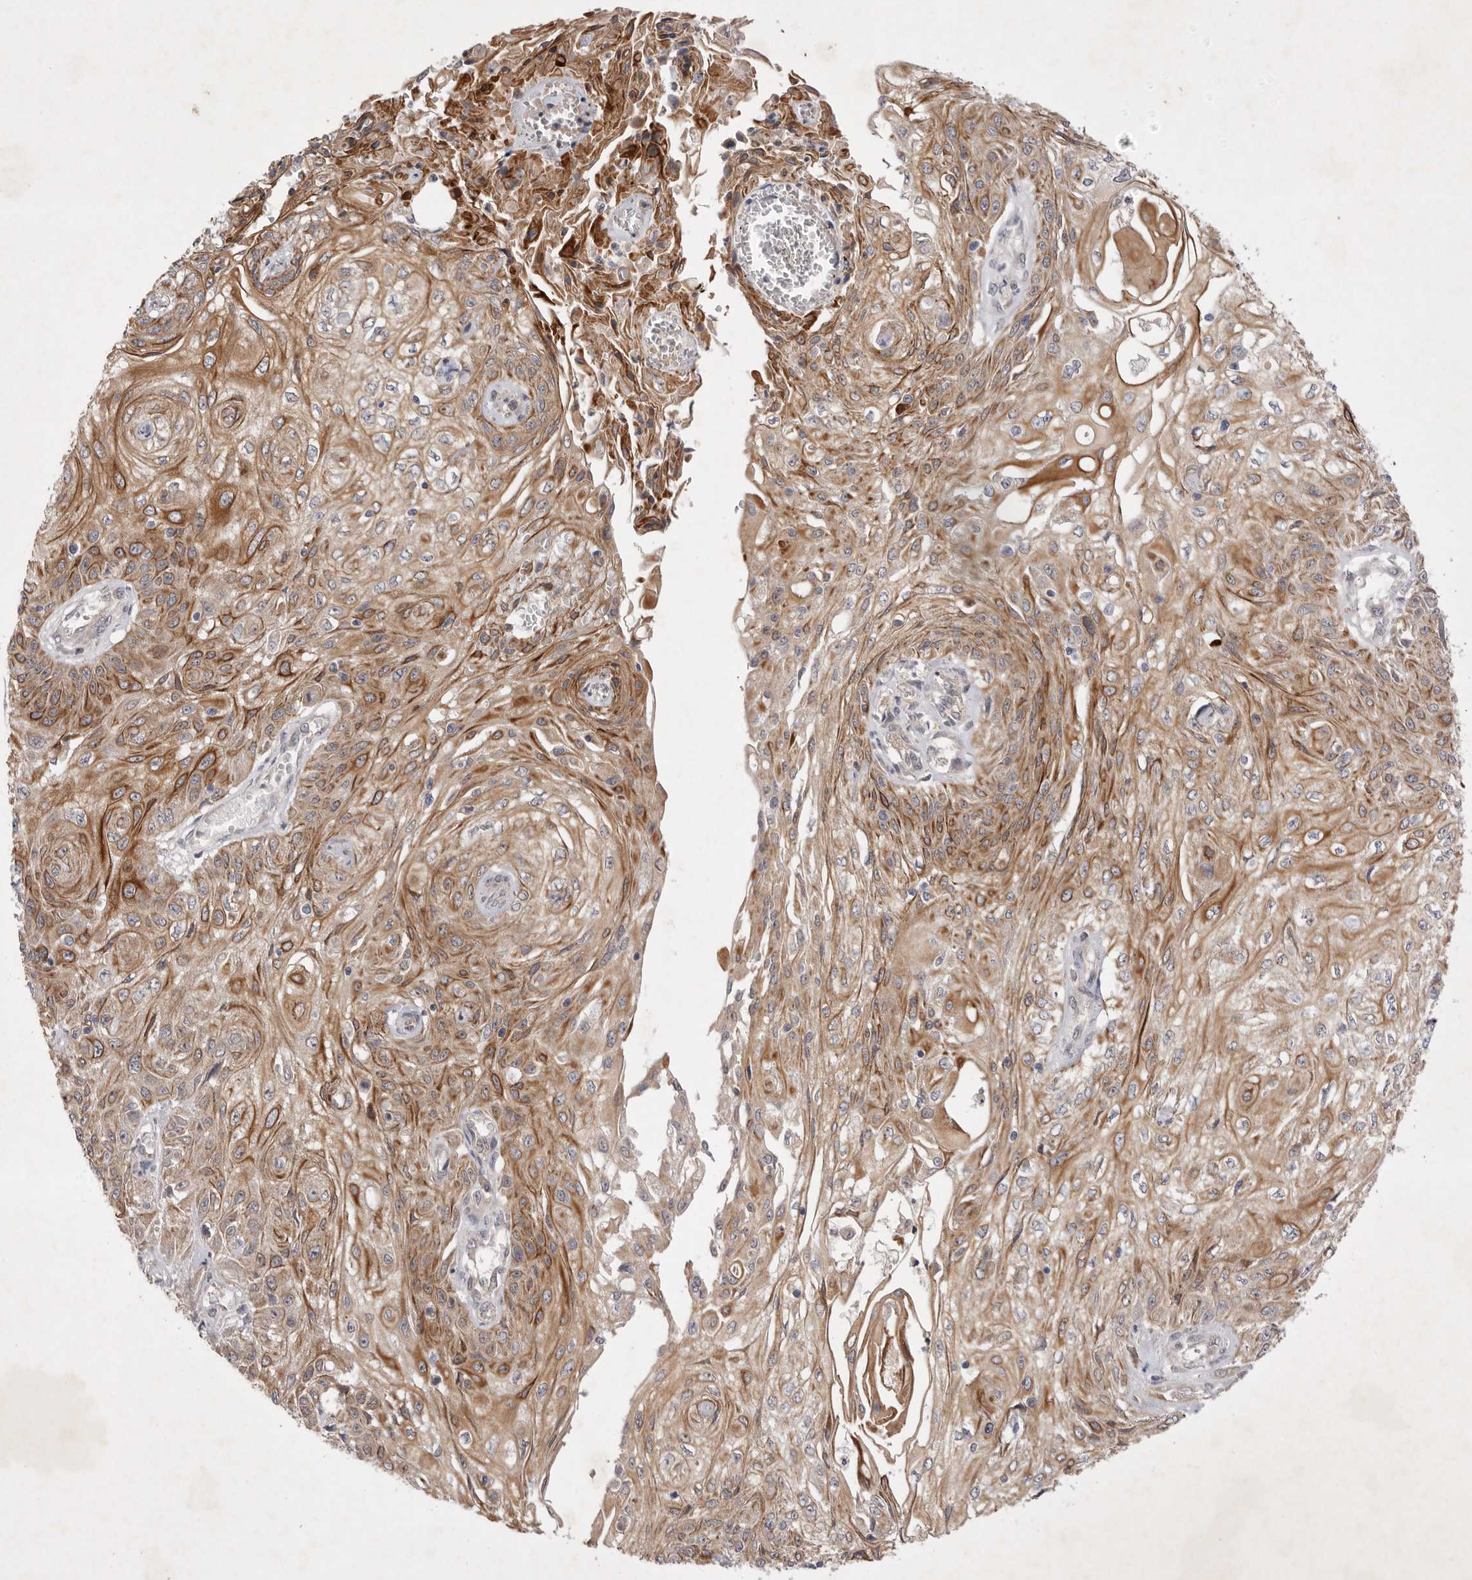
{"staining": {"intensity": "moderate", "quantity": ">75%", "location": "cytoplasmic/membranous"}, "tissue": "skin cancer", "cell_type": "Tumor cells", "image_type": "cancer", "snomed": [{"axis": "morphology", "description": "Squamous cell carcinoma, NOS"}, {"axis": "morphology", "description": "Squamous cell carcinoma, metastatic, NOS"}, {"axis": "topography", "description": "Skin"}, {"axis": "topography", "description": "Lymph node"}], "caption": "A photomicrograph of squamous cell carcinoma (skin) stained for a protein shows moderate cytoplasmic/membranous brown staining in tumor cells. The staining is performed using DAB brown chromogen to label protein expression. The nuclei are counter-stained blue using hematoxylin.", "gene": "PTPDC1", "patient": {"sex": "male", "age": 75}}